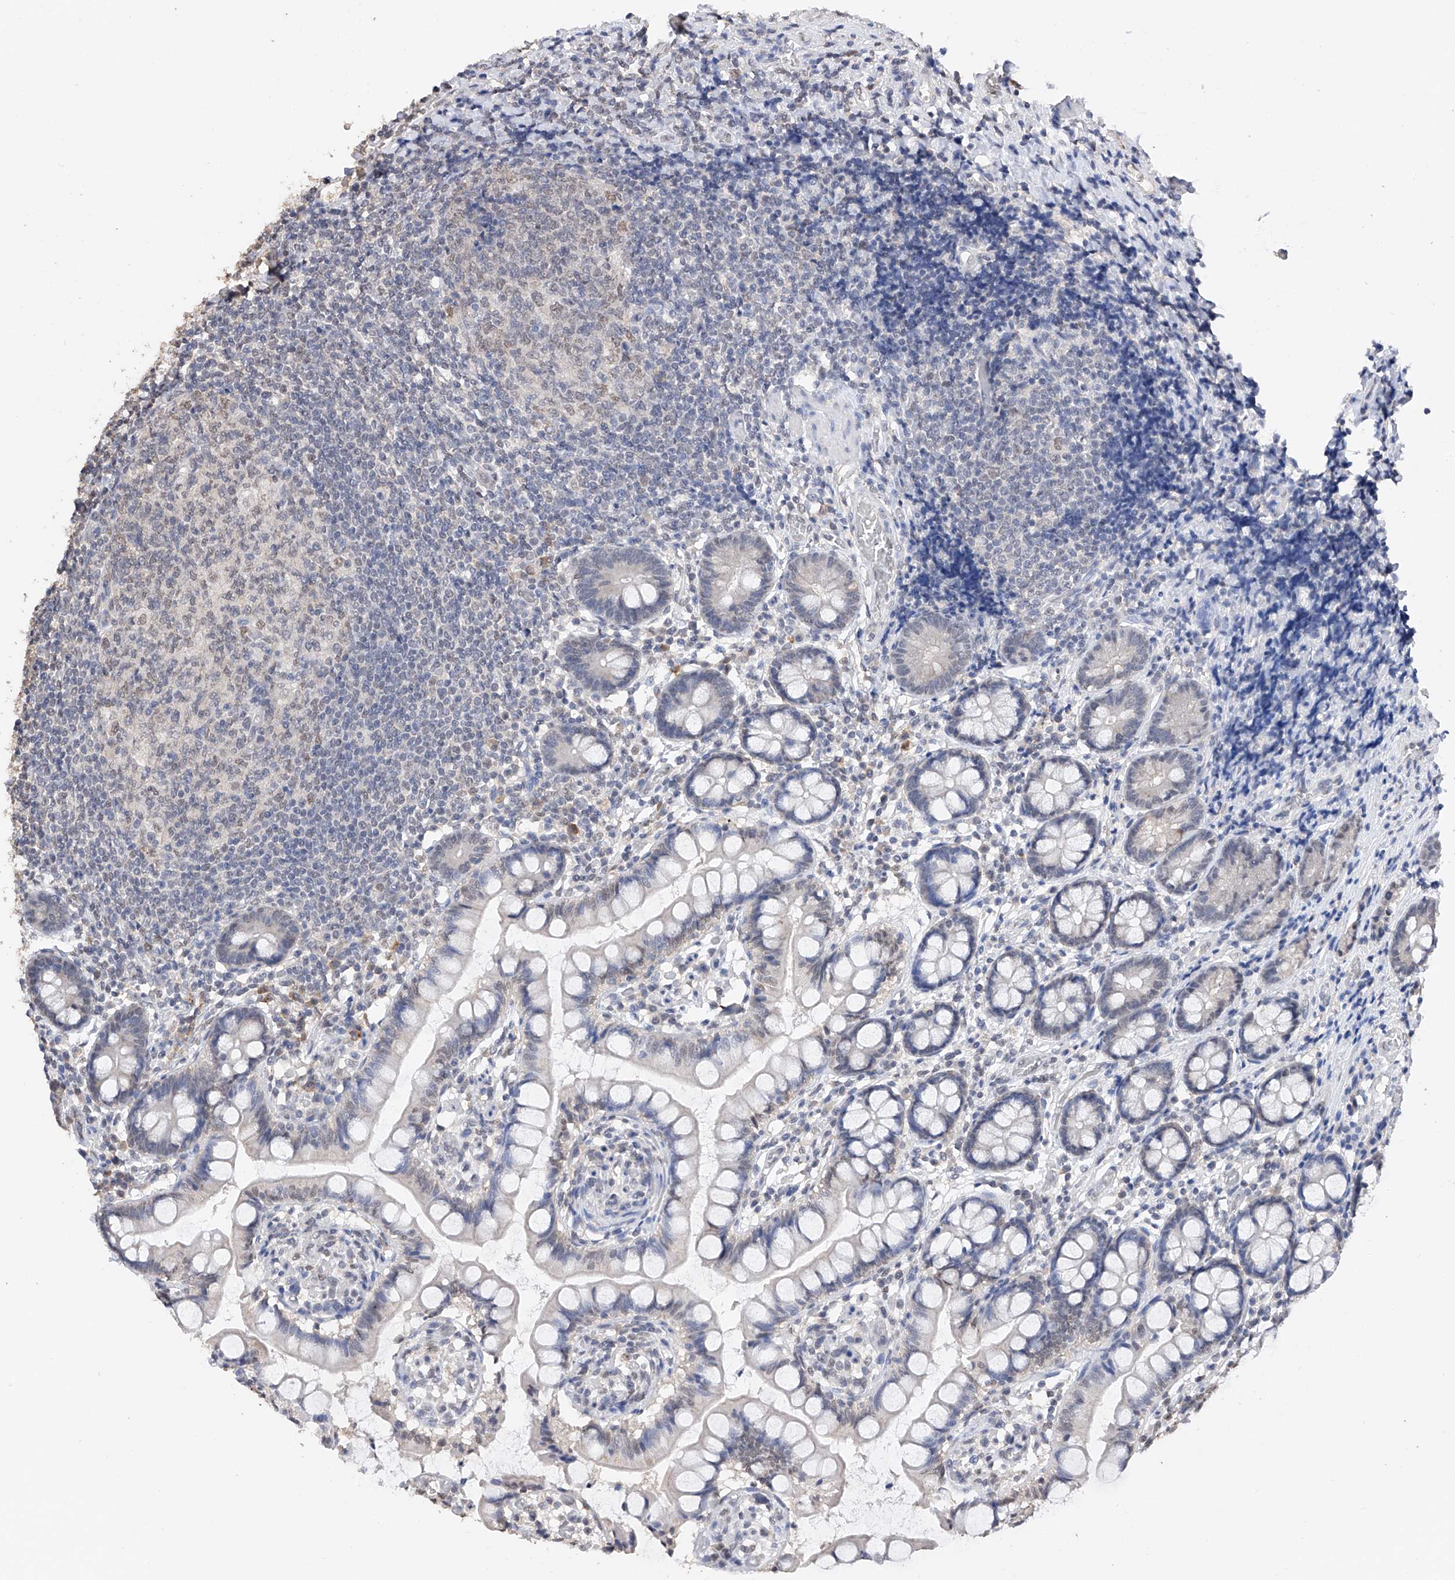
{"staining": {"intensity": "negative", "quantity": "none", "location": "none"}, "tissue": "small intestine", "cell_type": "Glandular cells", "image_type": "normal", "snomed": [{"axis": "morphology", "description": "Normal tissue, NOS"}, {"axis": "topography", "description": "Small intestine"}], "caption": "Glandular cells are negative for brown protein staining in normal small intestine. The staining is performed using DAB brown chromogen with nuclei counter-stained in using hematoxylin.", "gene": "DMAP1", "patient": {"sex": "male", "age": 52}}